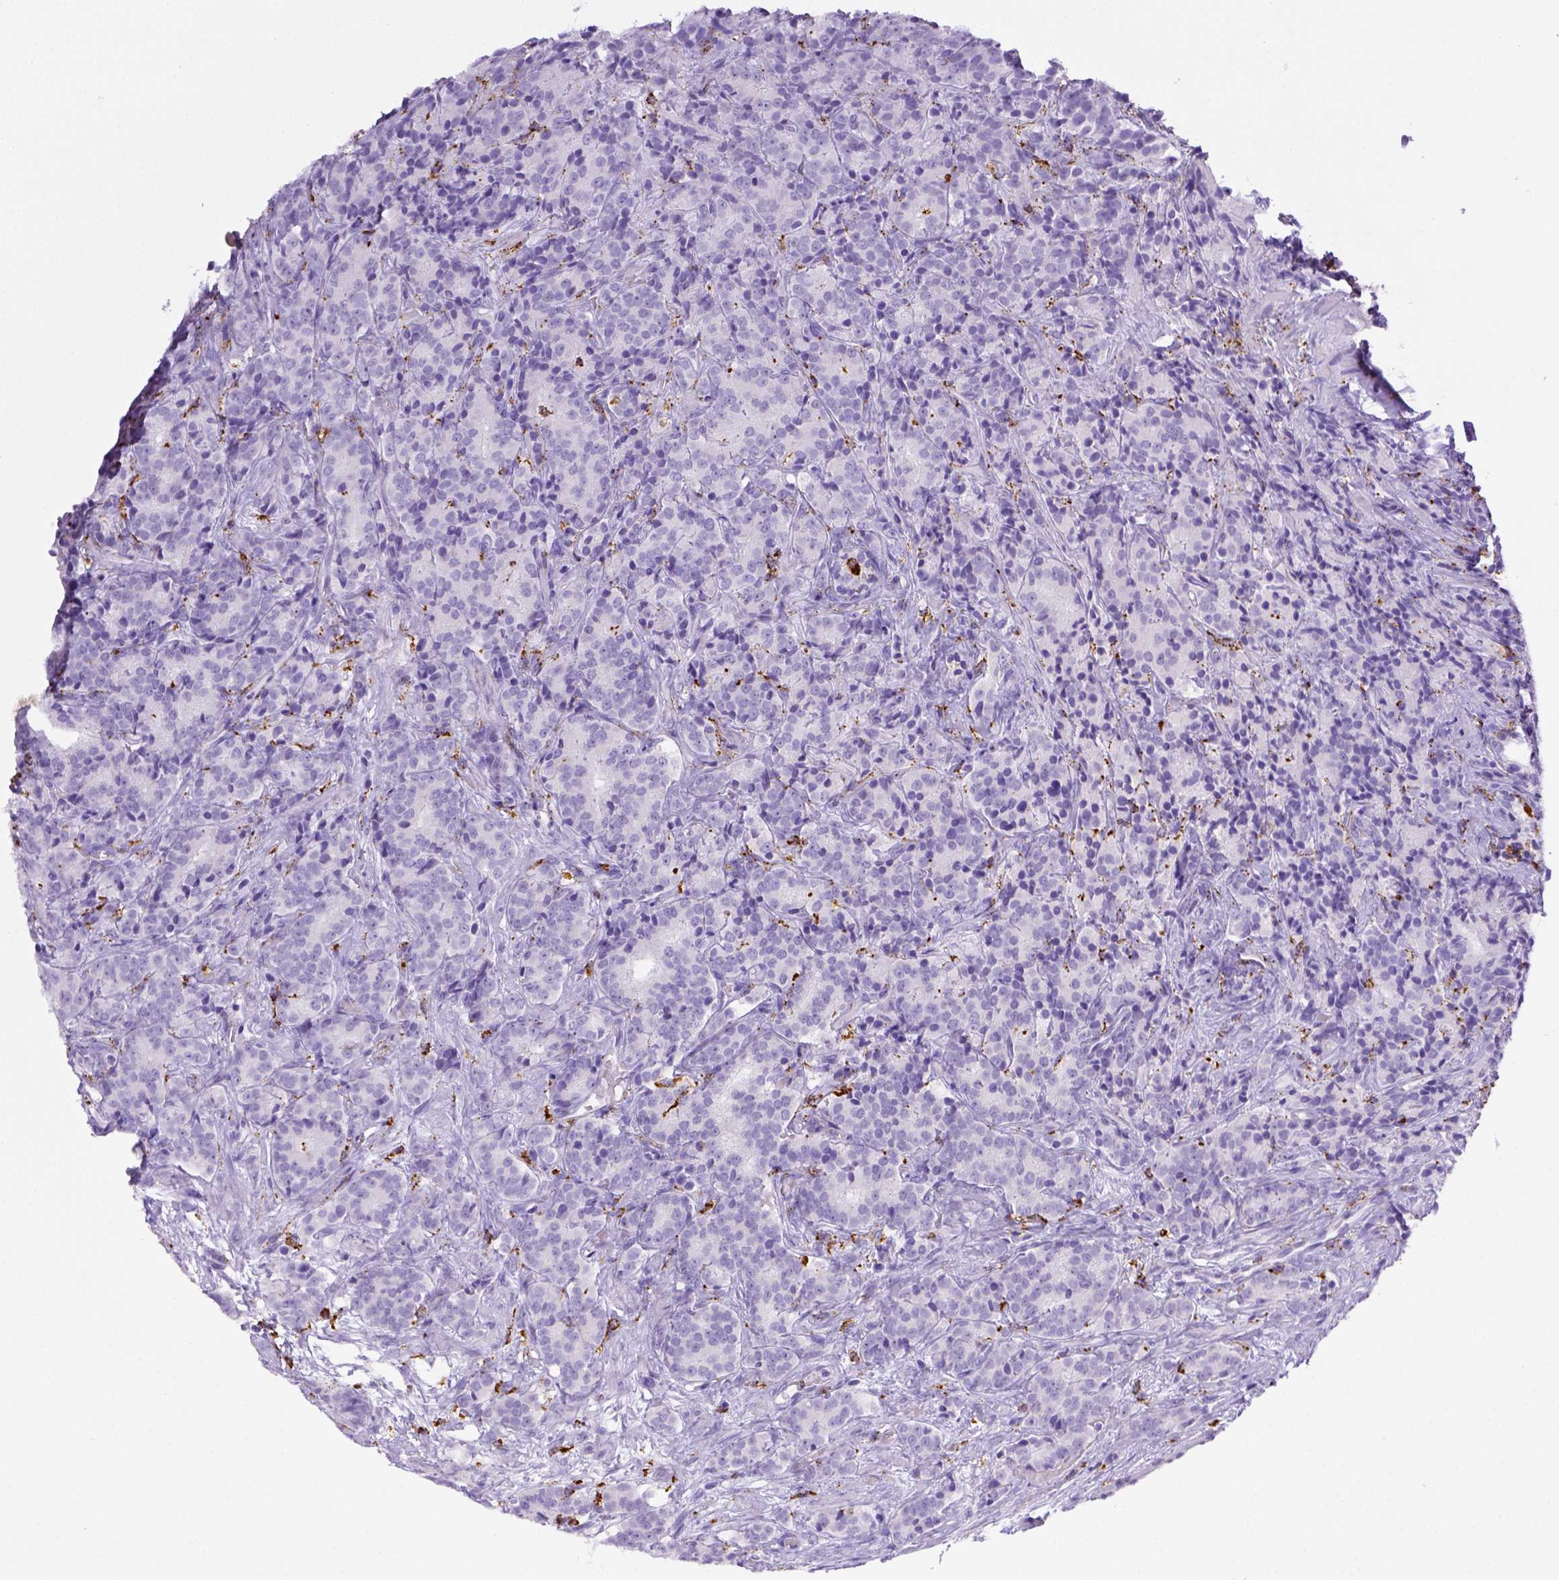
{"staining": {"intensity": "negative", "quantity": "none", "location": "none"}, "tissue": "prostate cancer", "cell_type": "Tumor cells", "image_type": "cancer", "snomed": [{"axis": "morphology", "description": "Adenocarcinoma, High grade"}, {"axis": "topography", "description": "Prostate"}], "caption": "Tumor cells show no significant staining in prostate high-grade adenocarcinoma. (DAB (3,3'-diaminobenzidine) immunohistochemistry visualized using brightfield microscopy, high magnification).", "gene": "CD68", "patient": {"sex": "male", "age": 90}}